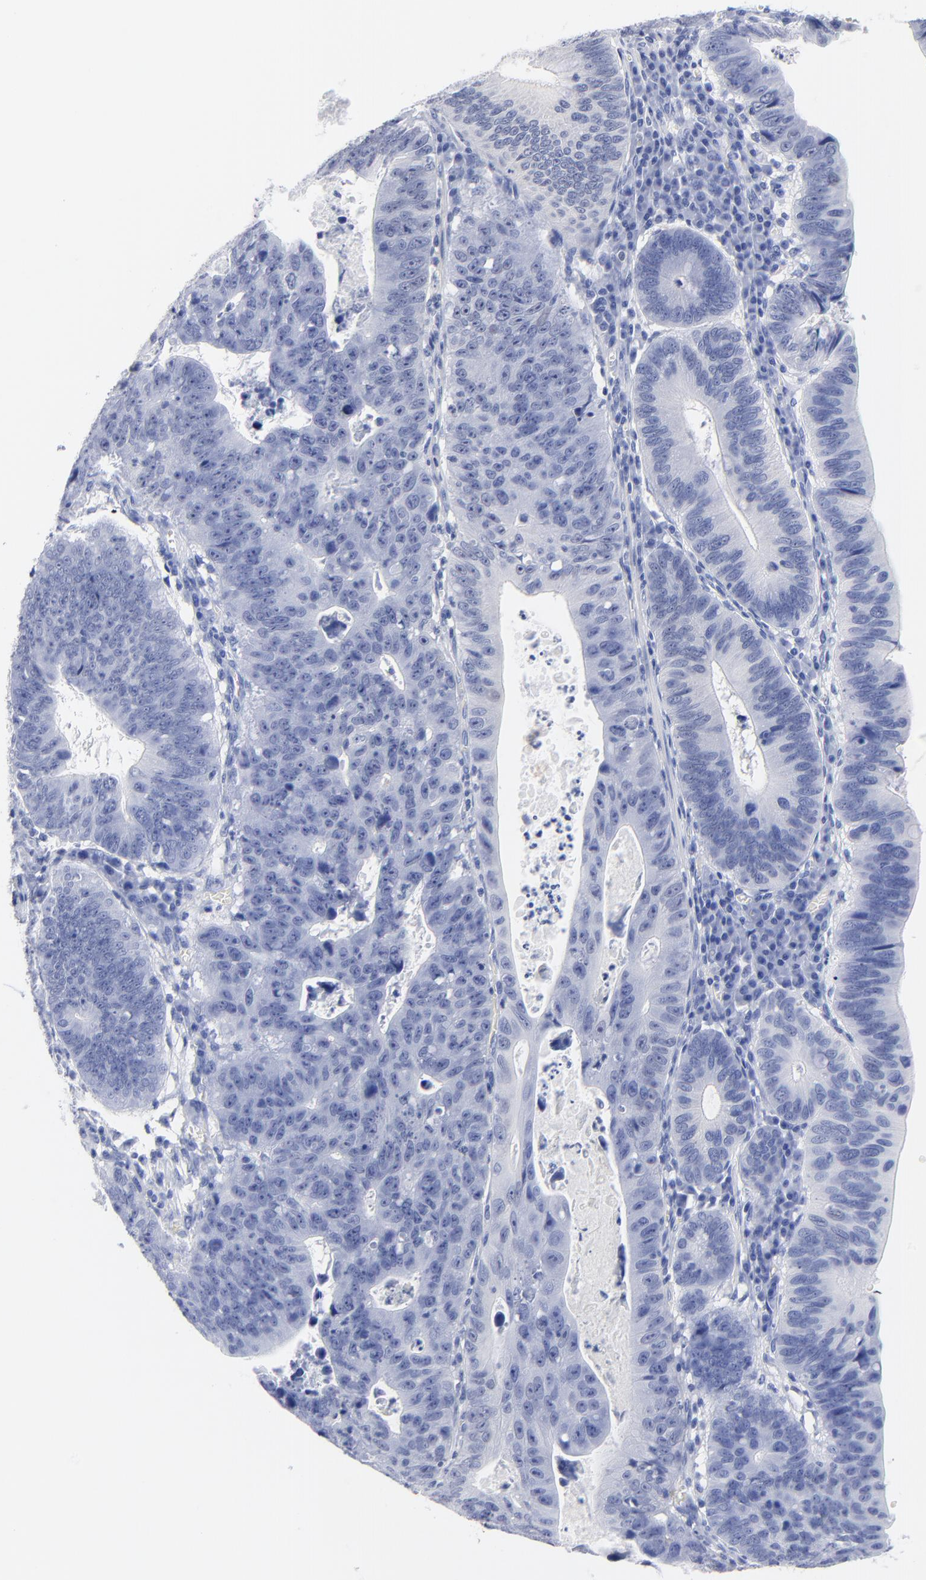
{"staining": {"intensity": "negative", "quantity": "none", "location": "none"}, "tissue": "stomach cancer", "cell_type": "Tumor cells", "image_type": "cancer", "snomed": [{"axis": "morphology", "description": "Adenocarcinoma, NOS"}, {"axis": "topography", "description": "Stomach"}], "caption": "This is a image of IHC staining of stomach cancer (adenocarcinoma), which shows no staining in tumor cells. Nuclei are stained in blue.", "gene": "ACY1", "patient": {"sex": "male", "age": 59}}